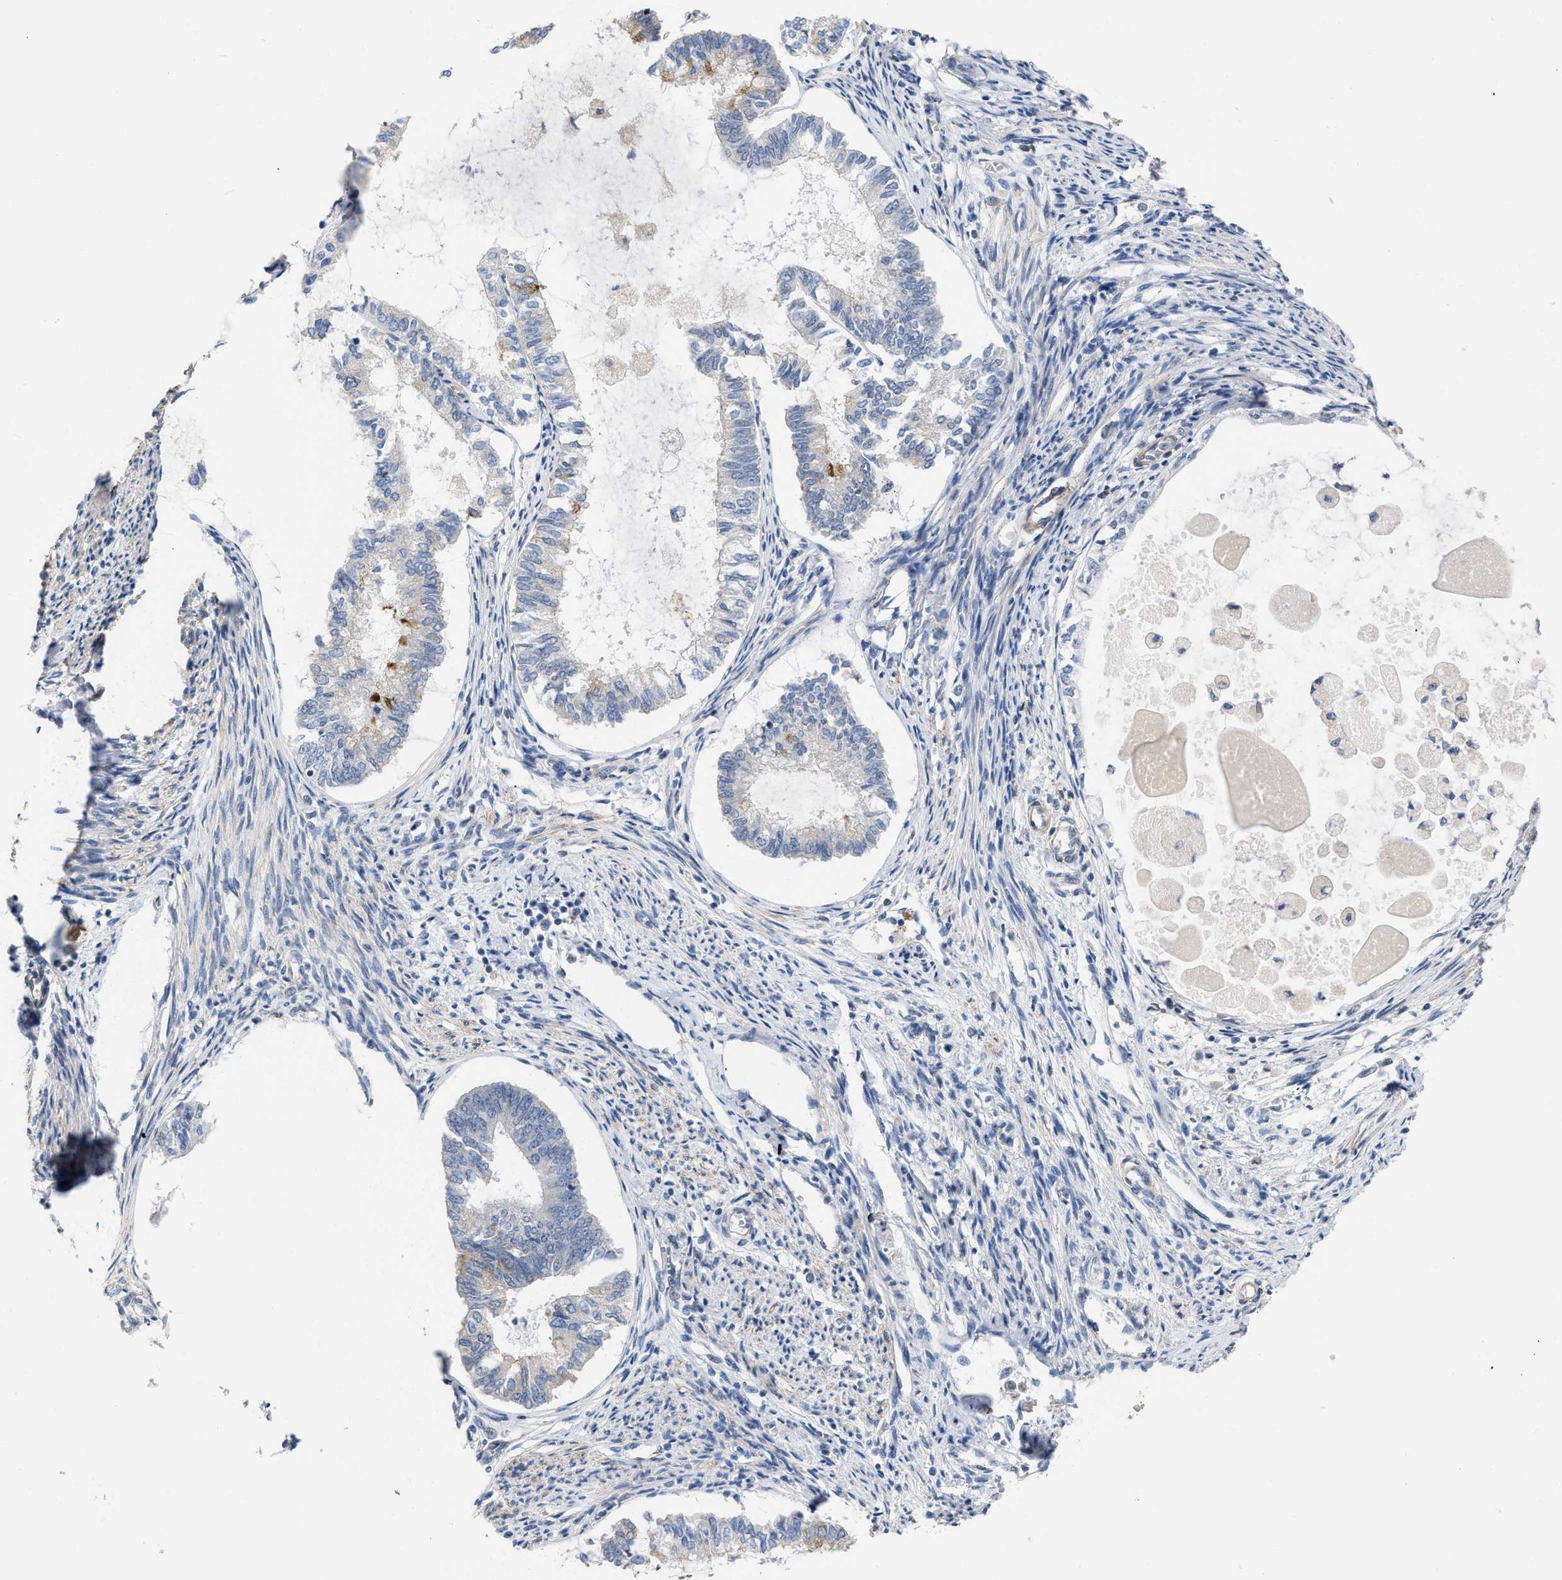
{"staining": {"intensity": "negative", "quantity": "none", "location": "none"}, "tissue": "endometrial cancer", "cell_type": "Tumor cells", "image_type": "cancer", "snomed": [{"axis": "morphology", "description": "Adenocarcinoma, NOS"}, {"axis": "topography", "description": "Endometrium"}], "caption": "Immunohistochemical staining of human endometrial adenocarcinoma displays no significant expression in tumor cells.", "gene": "TMEM131", "patient": {"sex": "female", "age": 86}}